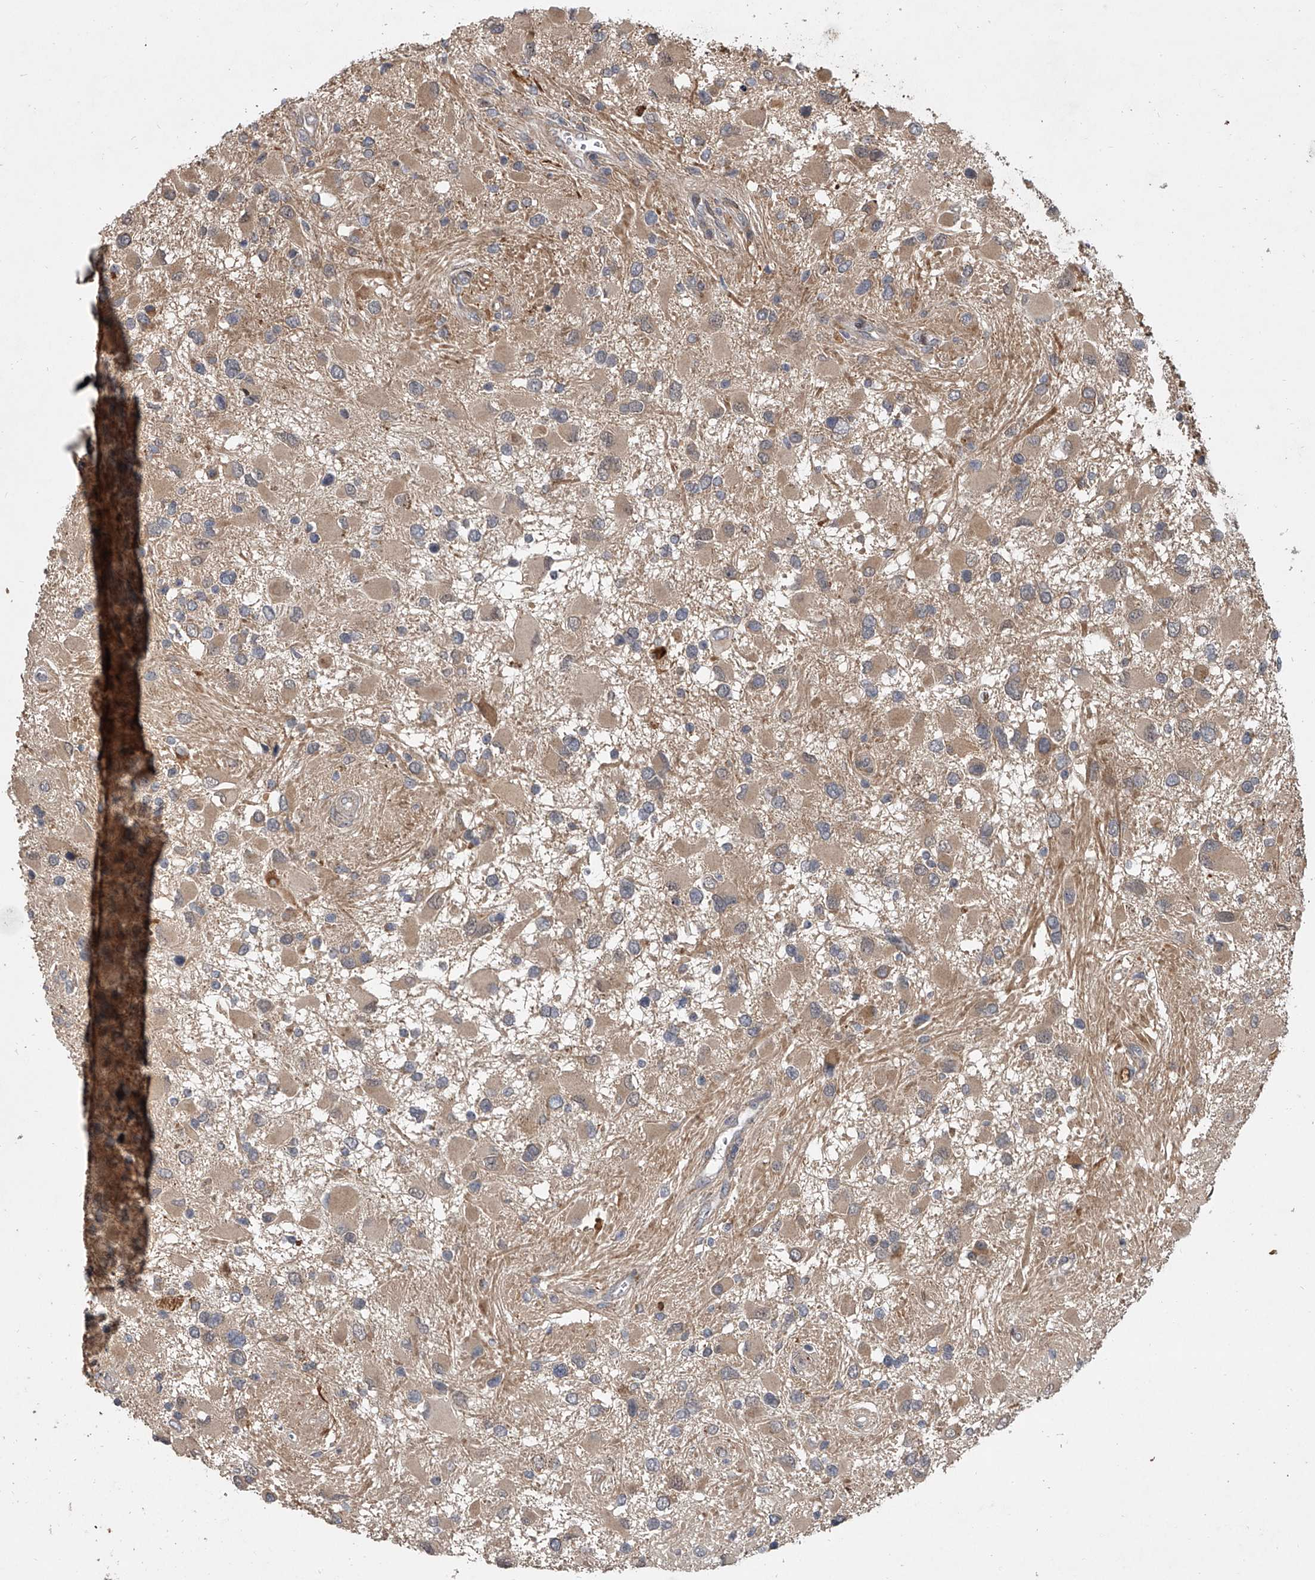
{"staining": {"intensity": "weak", "quantity": ">75%", "location": "cytoplasmic/membranous"}, "tissue": "glioma", "cell_type": "Tumor cells", "image_type": "cancer", "snomed": [{"axis": "morphology", "description": "Glioma, malignant, High grade"}, {"axis": "topography", "description": "Brain"}], "caption": "Glioma was stained to show a protein in brown. There is low levels of weak cytoplasmic/membranous staining in about >75% of tumor cells. The protein of interest is stained brown, and the nuclei are stained in blue (DAB IHC with brightfield microscopy, high magnification).", "gene": "GEMIN8", "patient": {"sex": "male", "age": 53}}